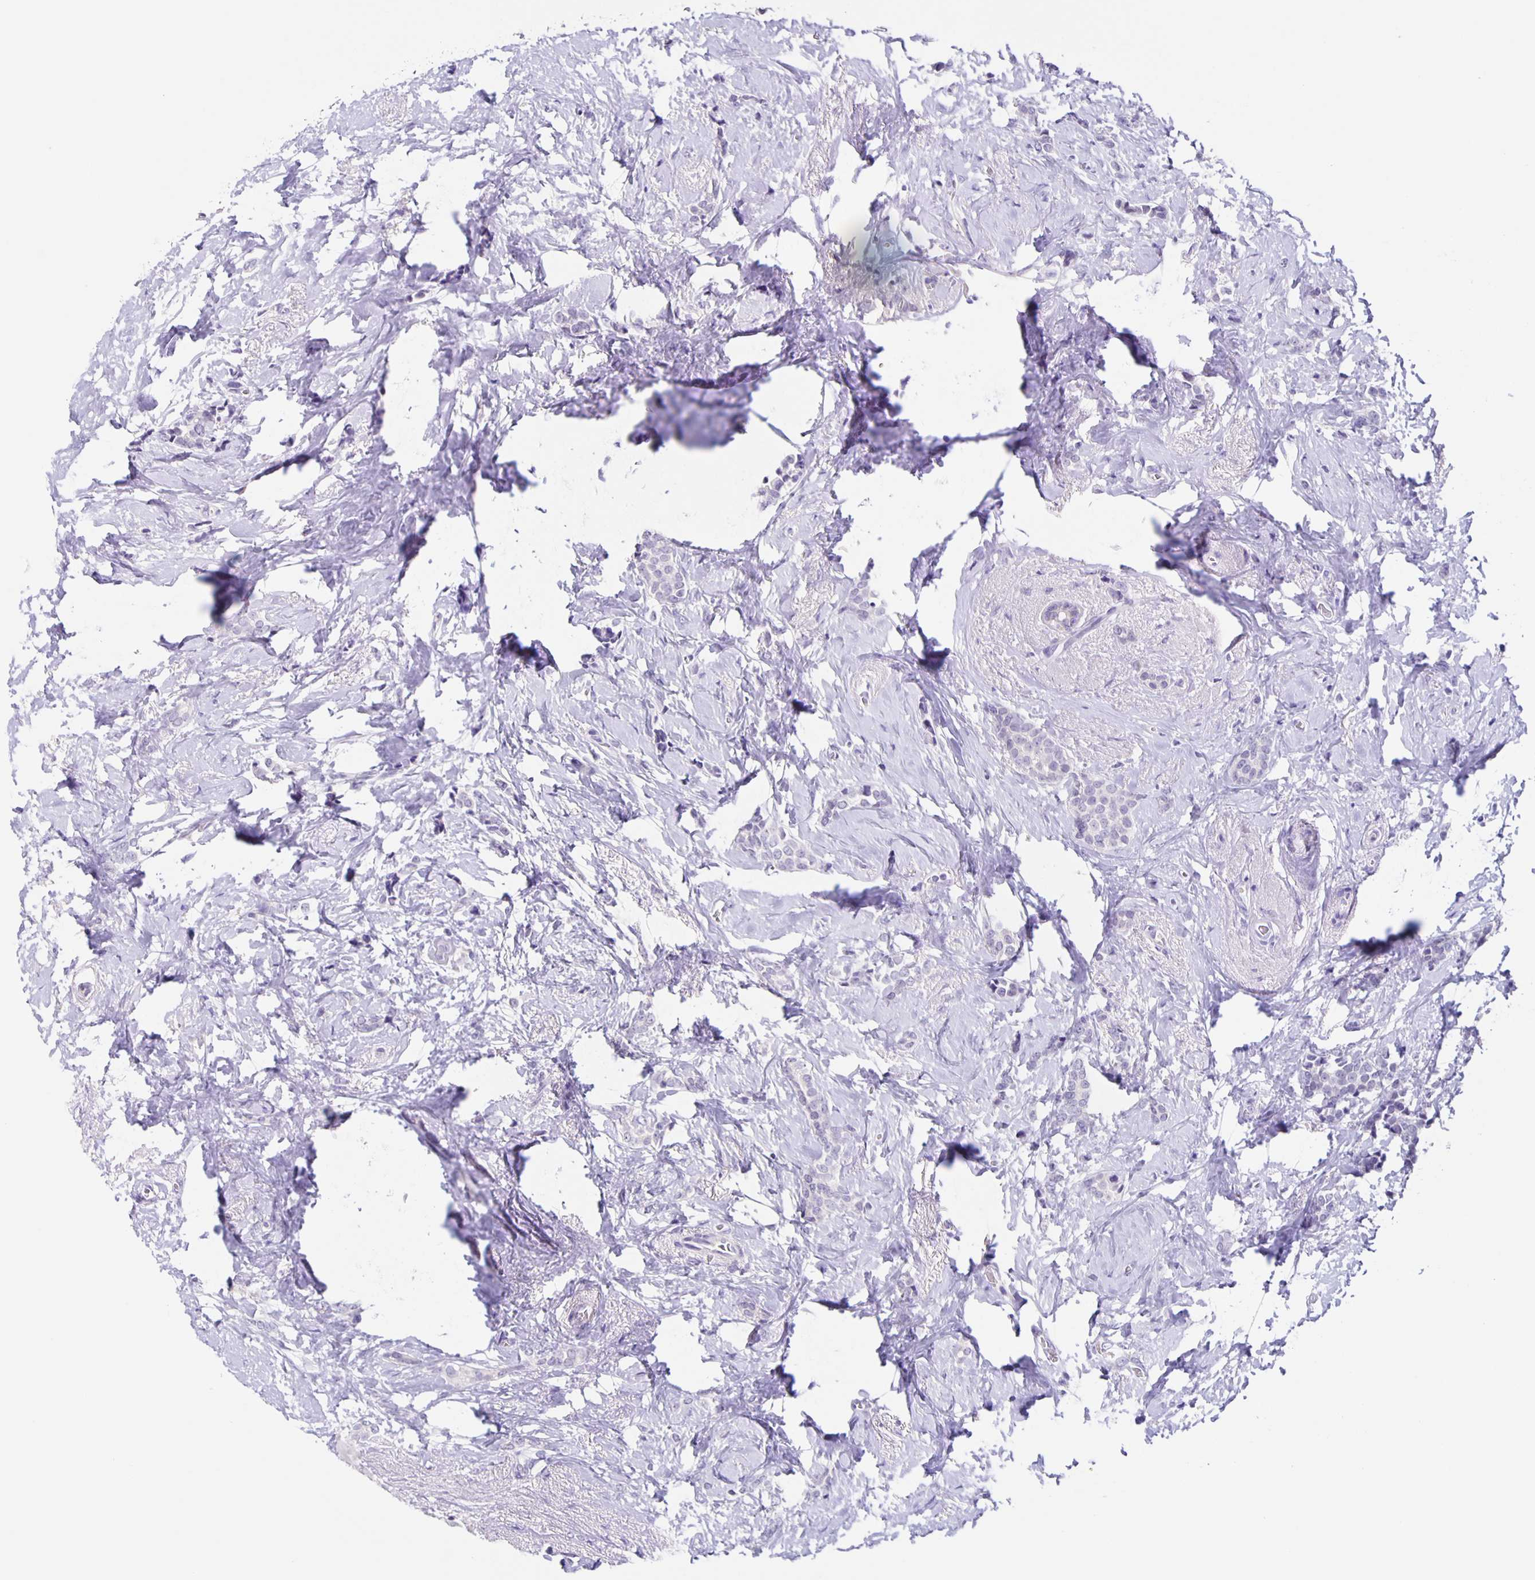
{"staining": {"intensity": "negative", "quantity": "none", "location": "none"}, "tissue": "breast cancer", "cell_type": "Tumor cells", "image_type": "cancer", "snomed": [{"axis": "morphology", "description": "Normal tissue, NOS"}, {"axis": "morphology", "description": "Duct carcinoma"}, {"axis": "topography", "description": "Breast"}], "caption": "Immunohistochemistry (IHC) photomicrograph of neoplastic tissue: human invasive ductal carcinoma (breast) stained with DAB displays no significant protein expression in tumor cells.", "gene": "SLC12A3", "patient": {"sex": "female", "age": 77}}